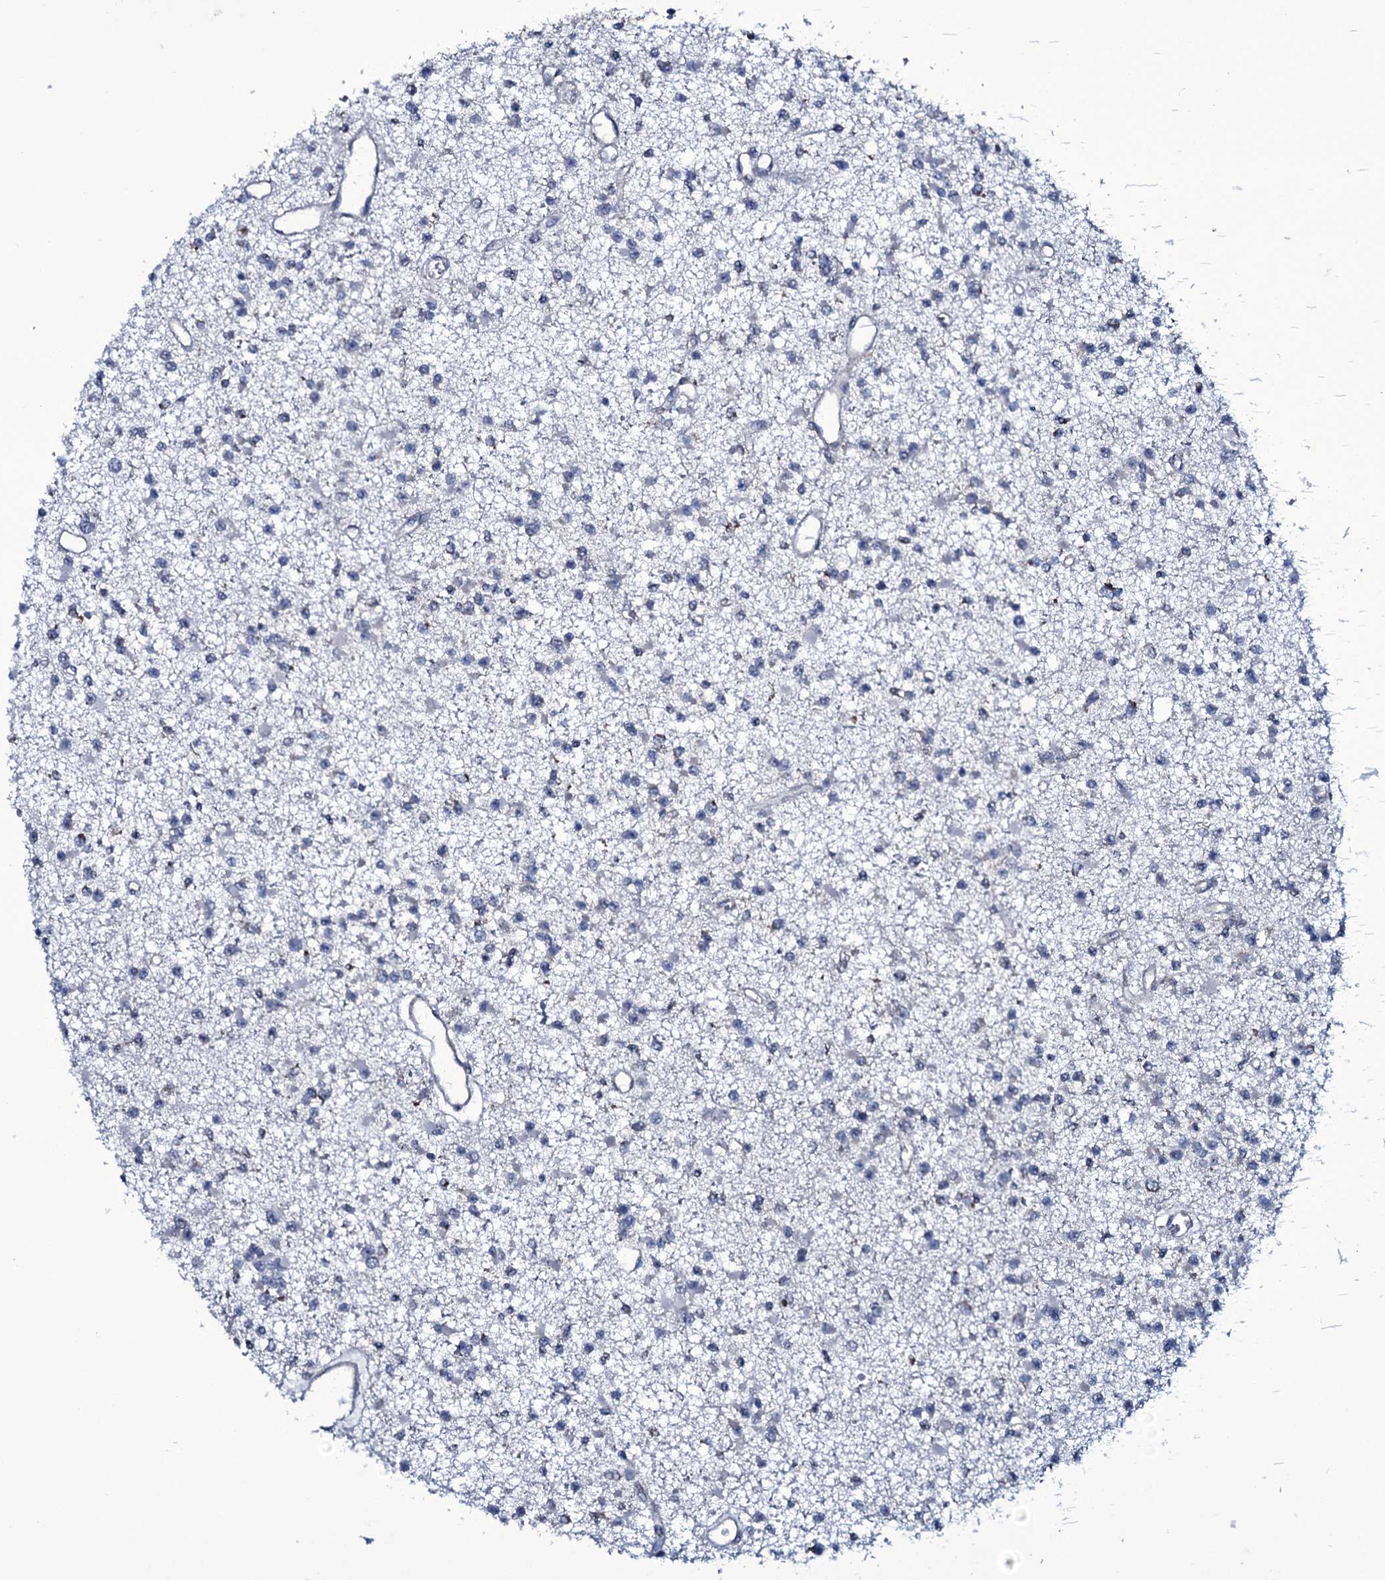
{"staining": {"intensity": "negative", "quantity": "none", "location": "none"}, "tissue": "glioma", "cell_type": "Tumor cells", "image_type": "cancer", "snomed": [{"axis": "morphology", "description": "Glioma, malignant, Low grade"}, {"axis": "topography", "description": "Brain"}], "caption": "The histopathology image reveals no staining of tumor cells in glioma.", "gene": "WIPF3", "patient": {"sex": "female", "age": 22}}